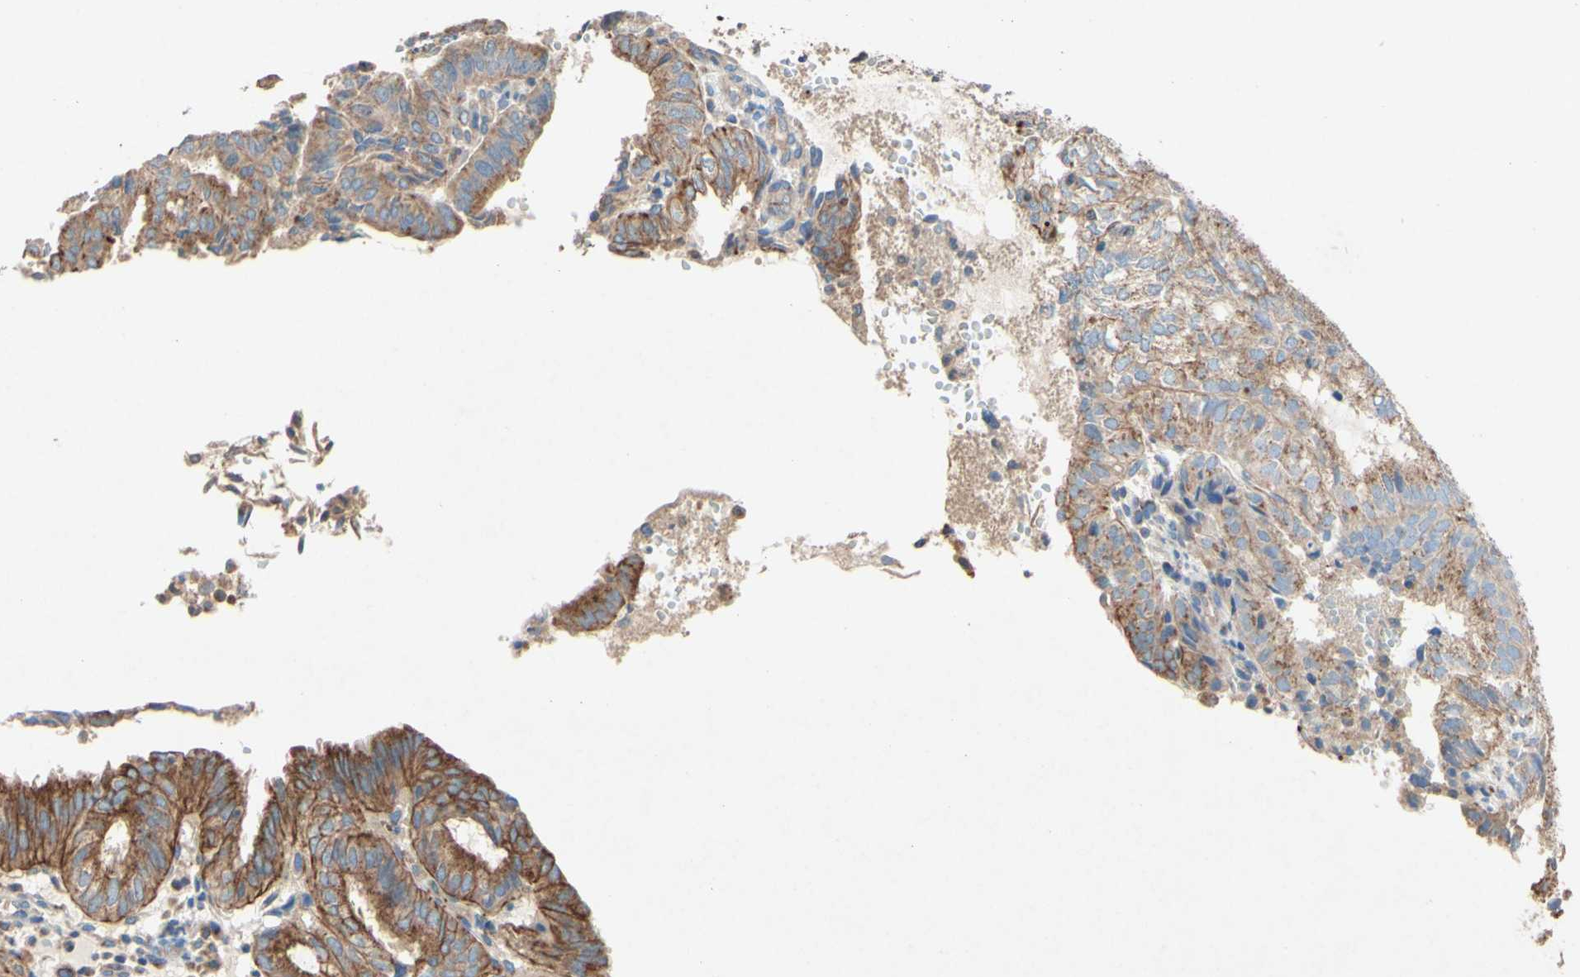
{"staining": {"intensity": "moderate", "quantity": ">75%", "location": "cytoplasmic/membranous"}, "tissue": "endometrial cancer", "cell_type": "Tumor cells", "image_type": "cancer", "snomed": [{"axis": "morphology", "description": "Adenocarcinoma, NOS"}, {"axis": "topography", "description": "Uterus"}], "caption": "A brown stain labels moderate cytoplasmic/membranous positivity of a protein in human endometrial adenocarcinoma tumor cells.", "gene": "MTM1", "patient": {"sex": "female", "age": 60}}